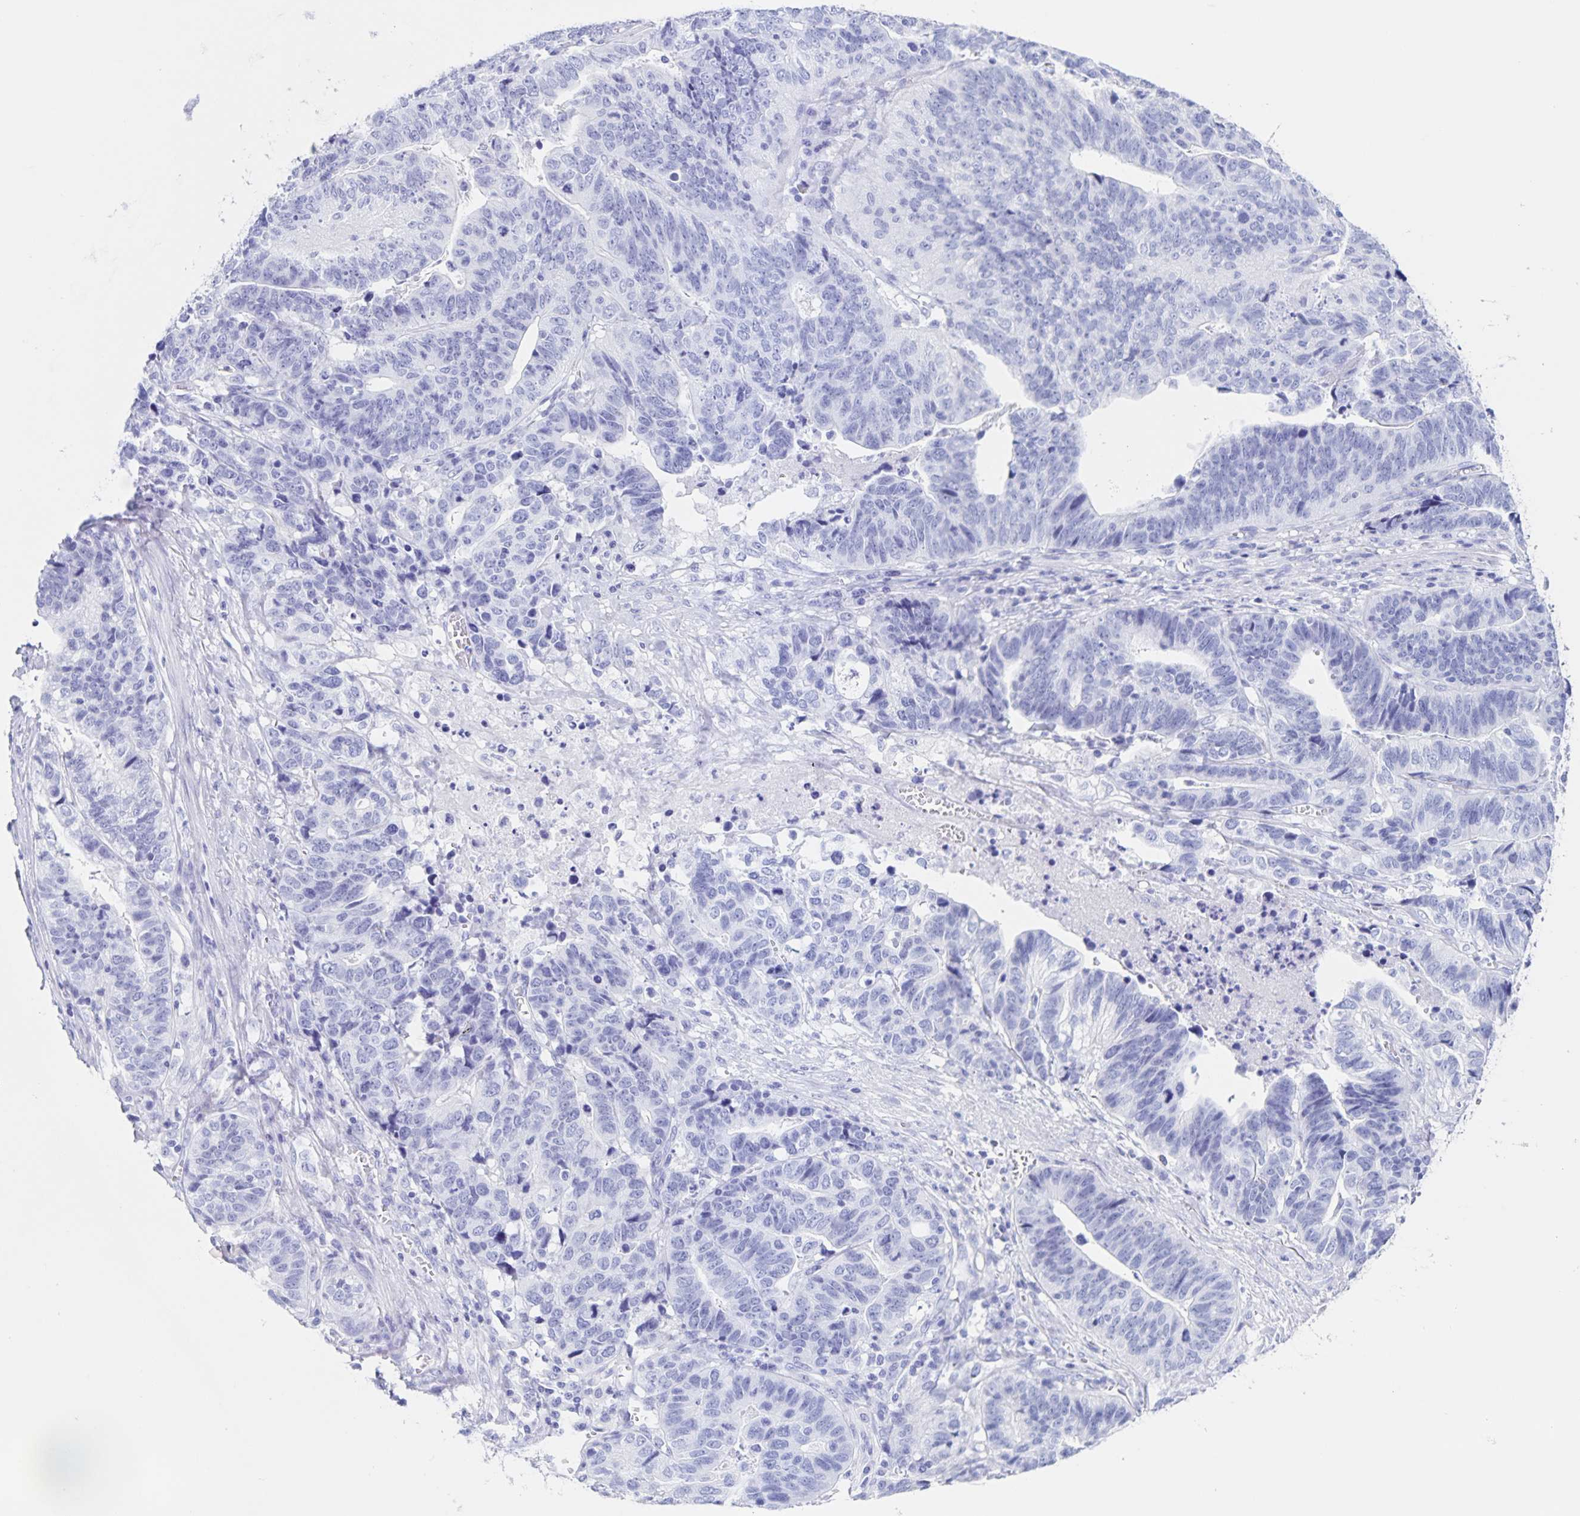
{"staining": {"intensity": "negative", "quantity": "none", "location": "none"}, "tissue": "stomach cancer", "cell_type": "Tumor cells", "image_type": "cancer", "snomed": [{"axis": "morphology", "description": "Adenocarcinoma, NOS"}, {"axis": "topography", "description": "Stomach, upper"}], "caption": "Human stomach adenocarcinoma stained for a protein using immunohistochemistry (IHC) reveals no expression in tumor cells.", "gene": "C12orf56", "patient": {"sex": "female", "age": 67}}